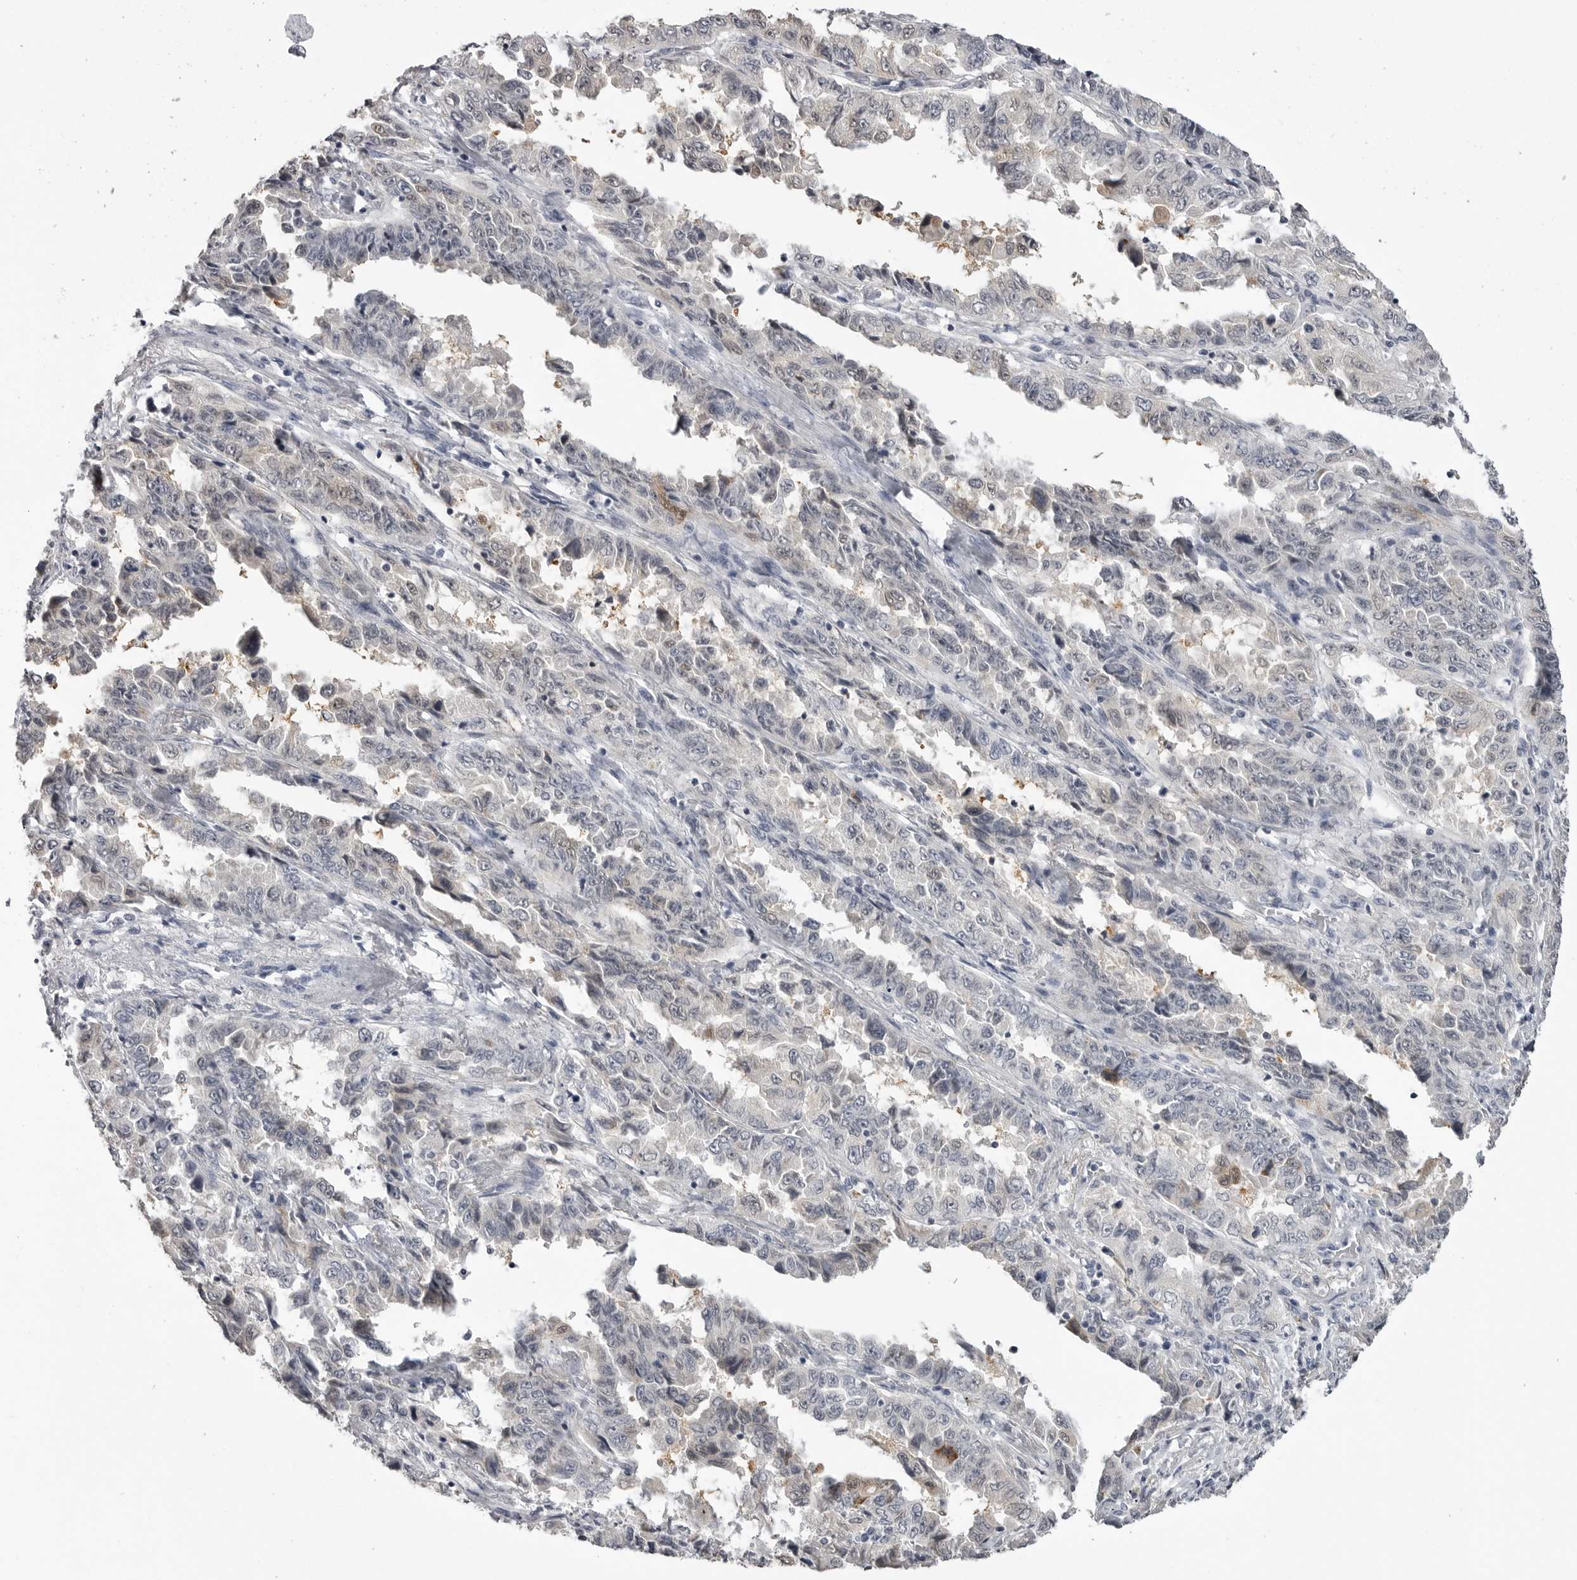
{"staining": {"intensity": "weak", "quantity": "<25%", "location": "cytoplasmic/membranous"}, "tissue": "lung cancer", "cell_type": "Tumor cells", "image_type": "cancer", "snomed": [{"axis": "morphology", "description": "Adenocarcinoma, NOS"}, {"axis": "topography", "description": "Lung"}], "caption": "Lung cancer stained for a protein using immunohistochemistry (IHC) exhibits no expression tumor cells.", "gene": "GPN2", "patient": {"sex": "female", "age": 51}}